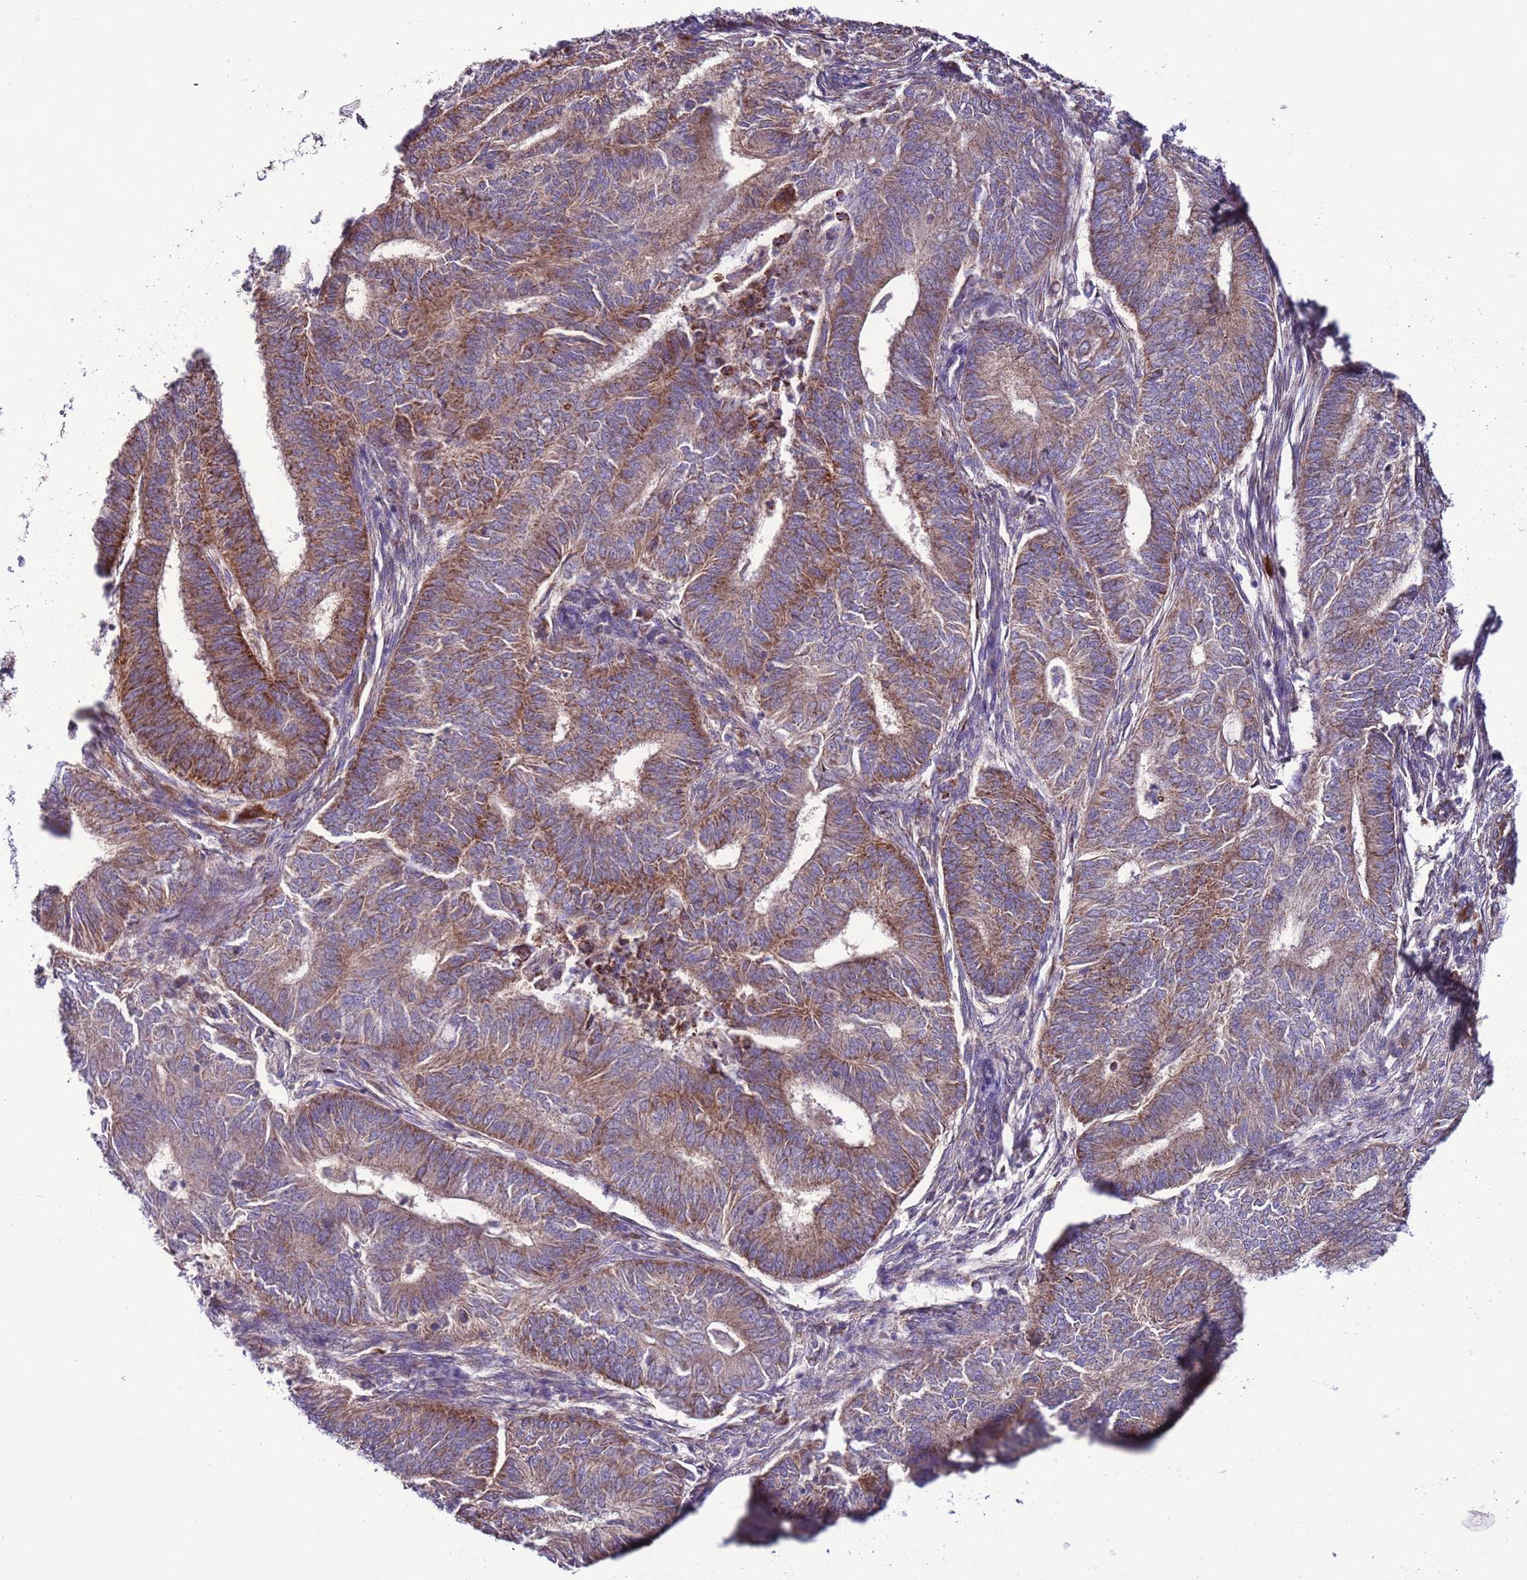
{"staining": {"intensity": "moderate", "quantity": ">75%", "location": "cytoplasmic/membranous"}, "tissue": "endometrial cancer", "cell_type": "Tumor cells", "image_type": "cancer", "snomed": [{"axis": "morphology", "description": "Adenocarcinoma, NOS"}, {"axis": "topography", "description": "Endometrium"}], "caption": "This is an image of immunohistochemistry staining of adenocarcinoma (endometrial), which shows moderate positivity in the cytoplasmic/membranous of tumor cells.", "gene": "UEVLD", "patient": {"sex": "female", "age": 62}}